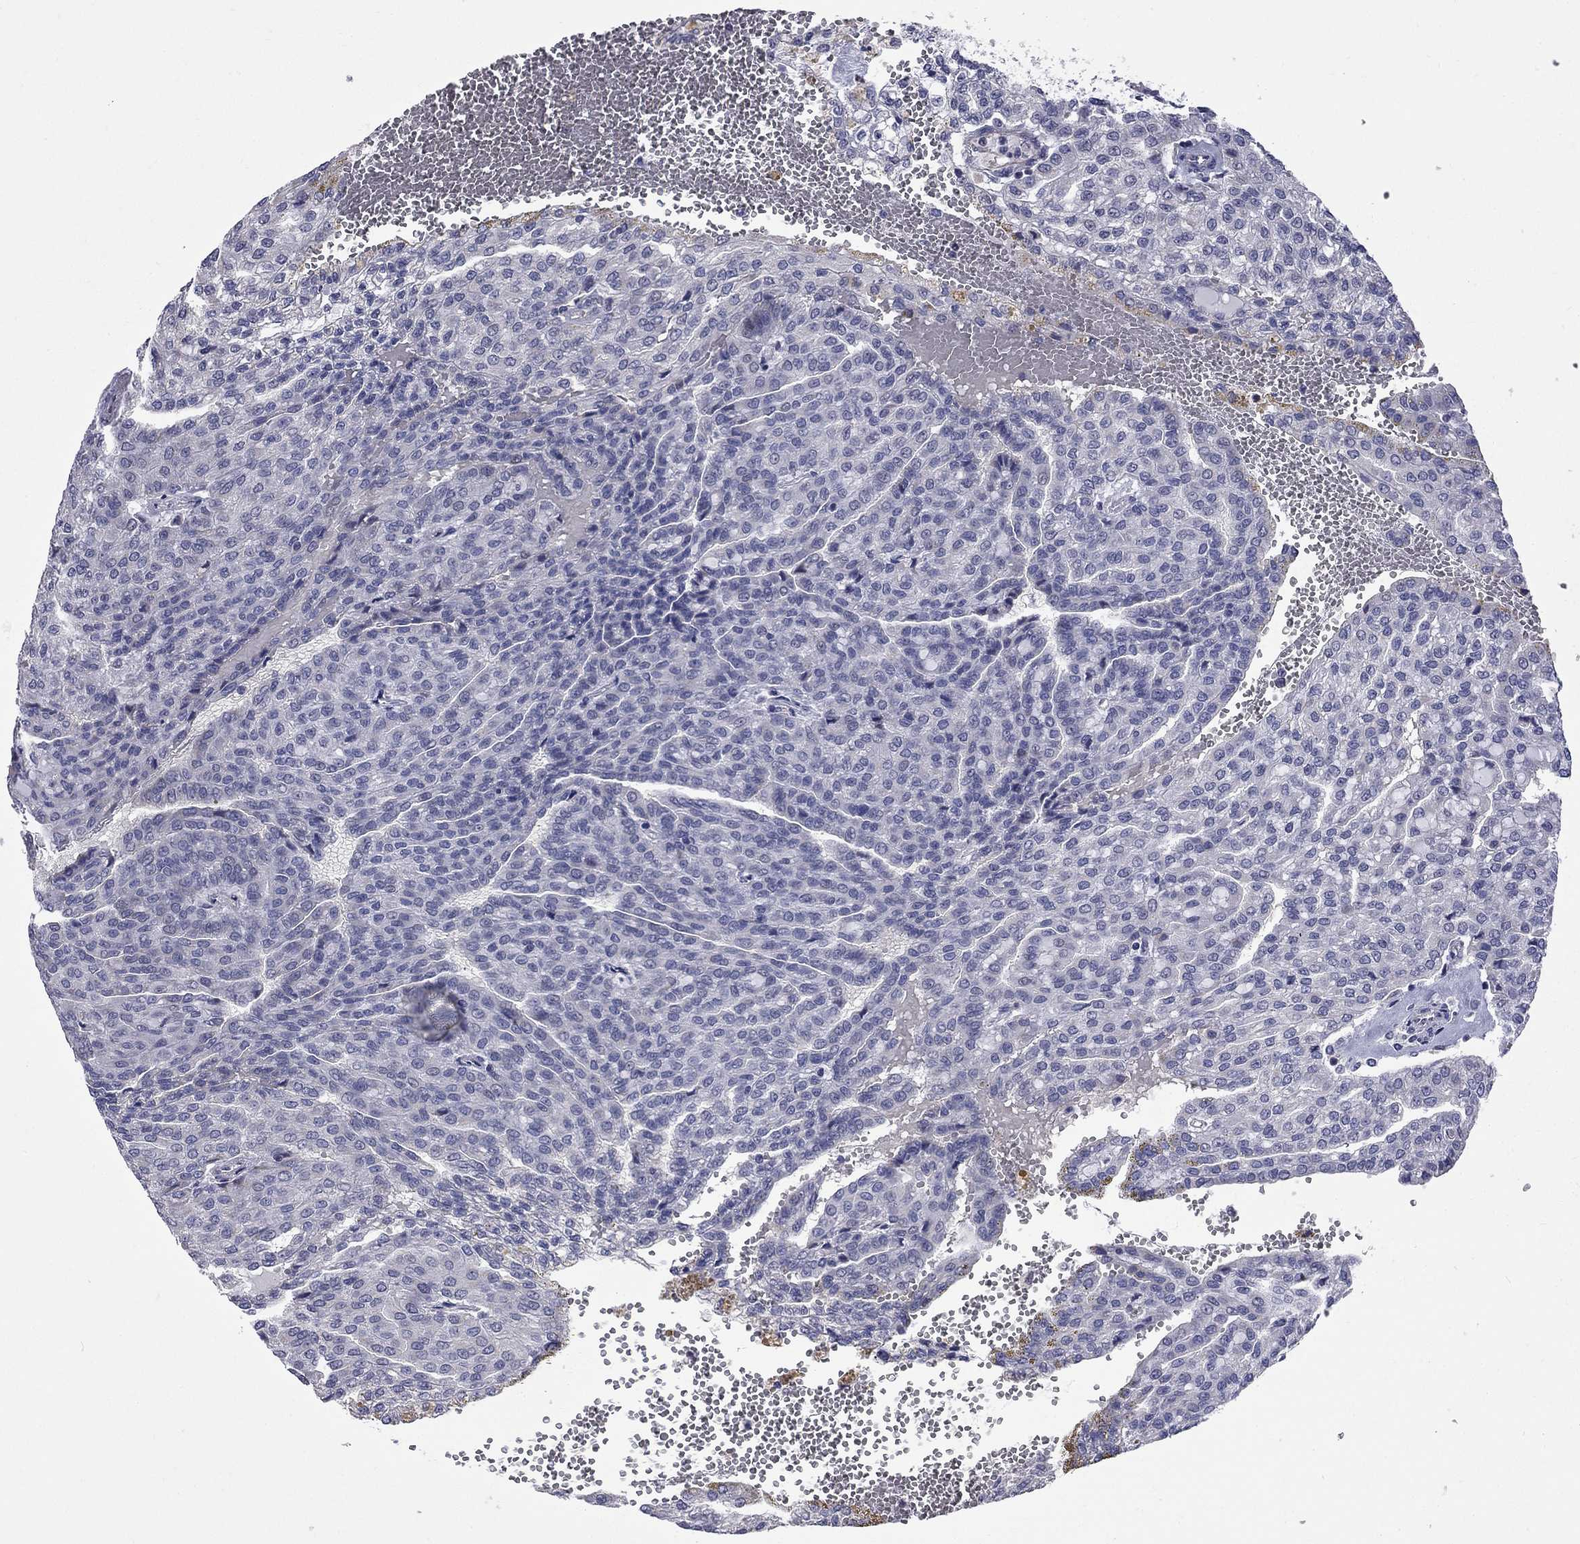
{"staining": {"intensity": "negative", "quantity": "none", "location": "none"}, "tissue": "renal cancer", "cell_type": "Tumor cells", "image_type": "cancer", "snomed": [{"axis": "morphology", "description": "Adenocarcinoma, NOS"}, {"axis": "topography", "description": "Kidney"}], "caption": "Immunohistochemistry of renal adenocarcinoma exhibits no positivity in tumor cells.", "gene": "HTR4", "patient": {"sex": "male", "age": 63}}